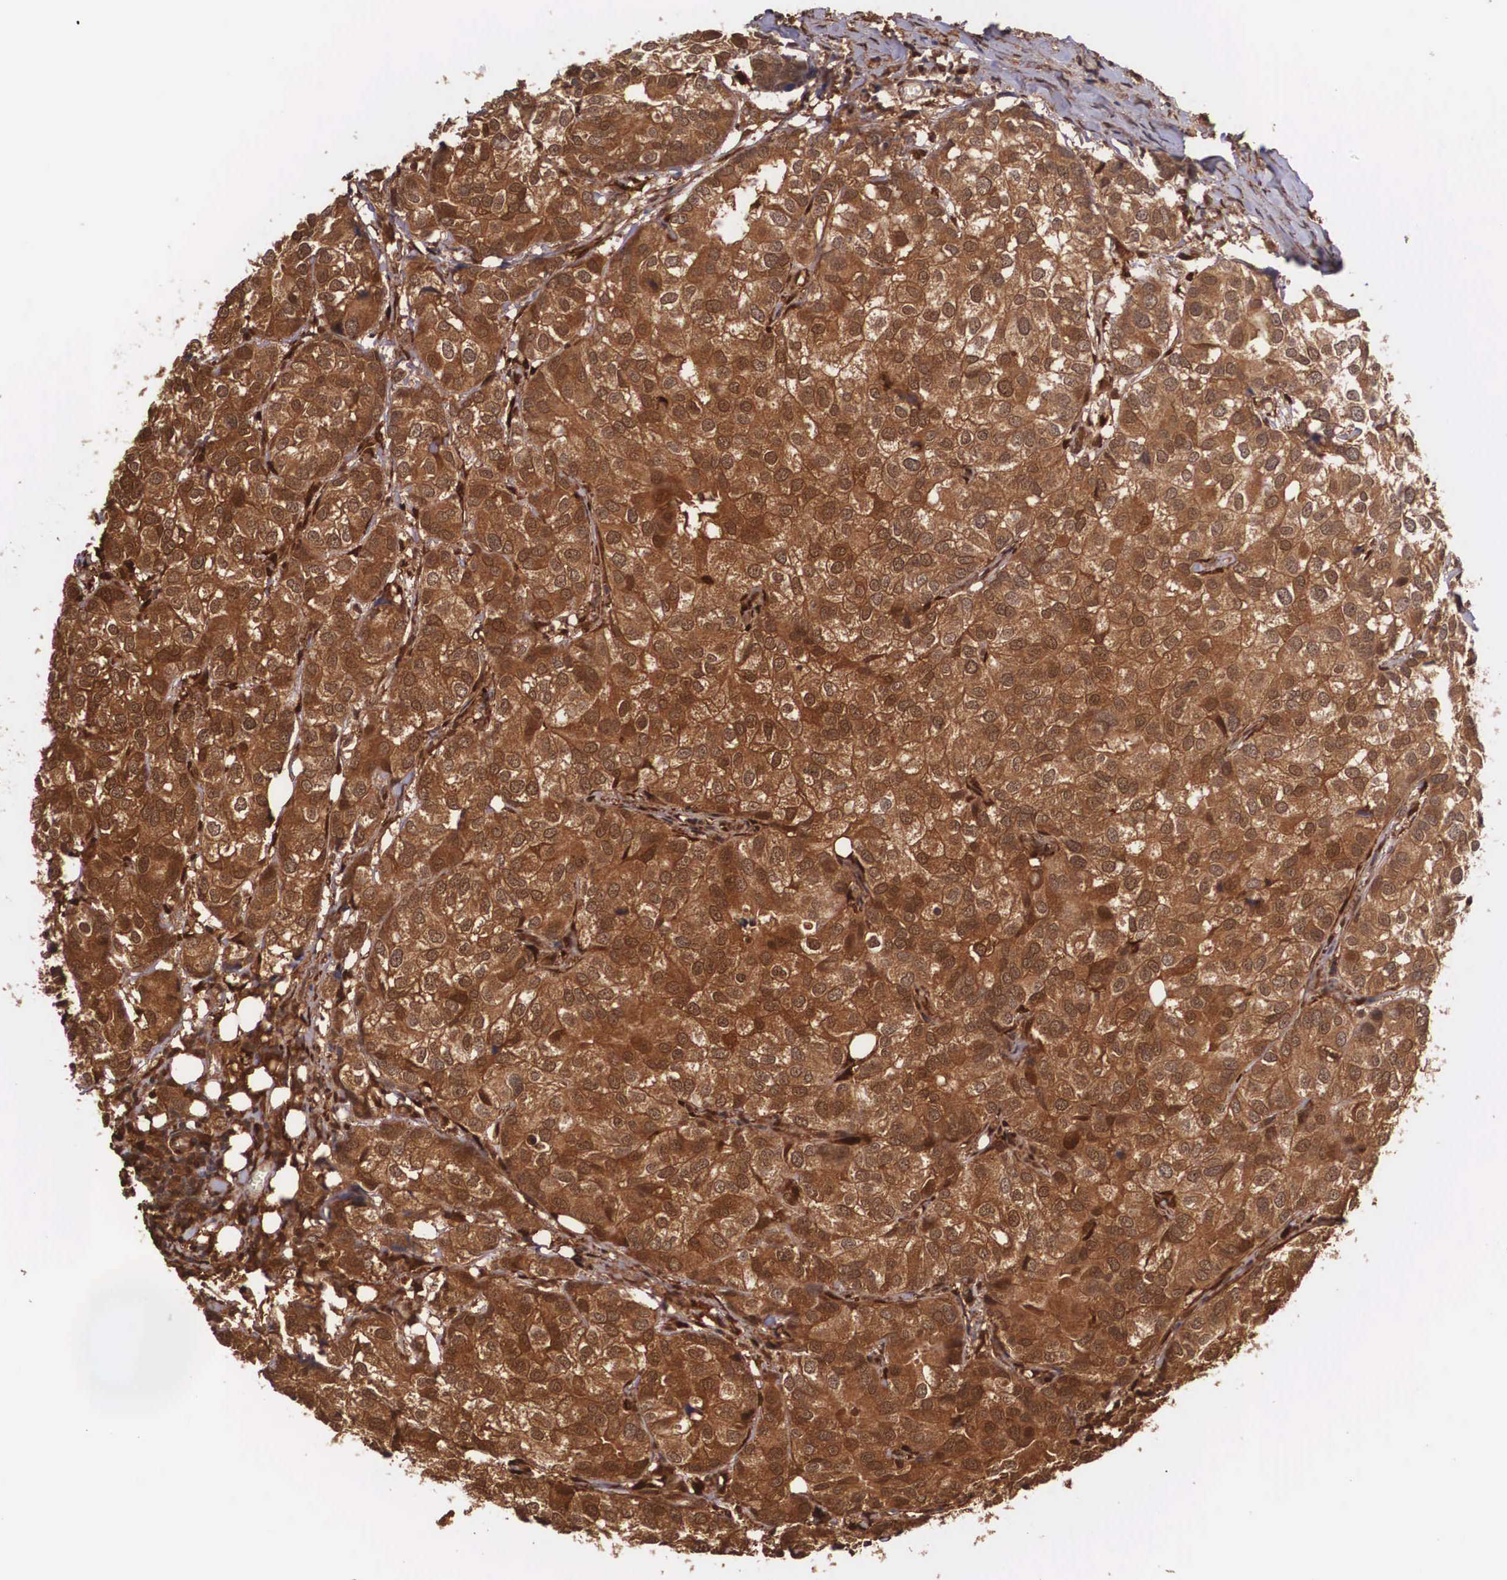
{"staining": {"intensity": "strong", "quantity": ">75%", "location": "cytoplasmic/membranous"}, "tissue": "breast cancer", "cell_type": "Tumor cells", "image_type": "cancer", "snomed": [{"axis": "morphology", "description": "Duct carcinoma"}, {"axis": "topography", "description": "Breast"}], "caption": "Invasive ductal carcinoma (breast) stained with a protein marker demonstrates strong staining in tumor cells.", "gene": "LGALS1", "patient": {"sex": "female", "age": 68}}